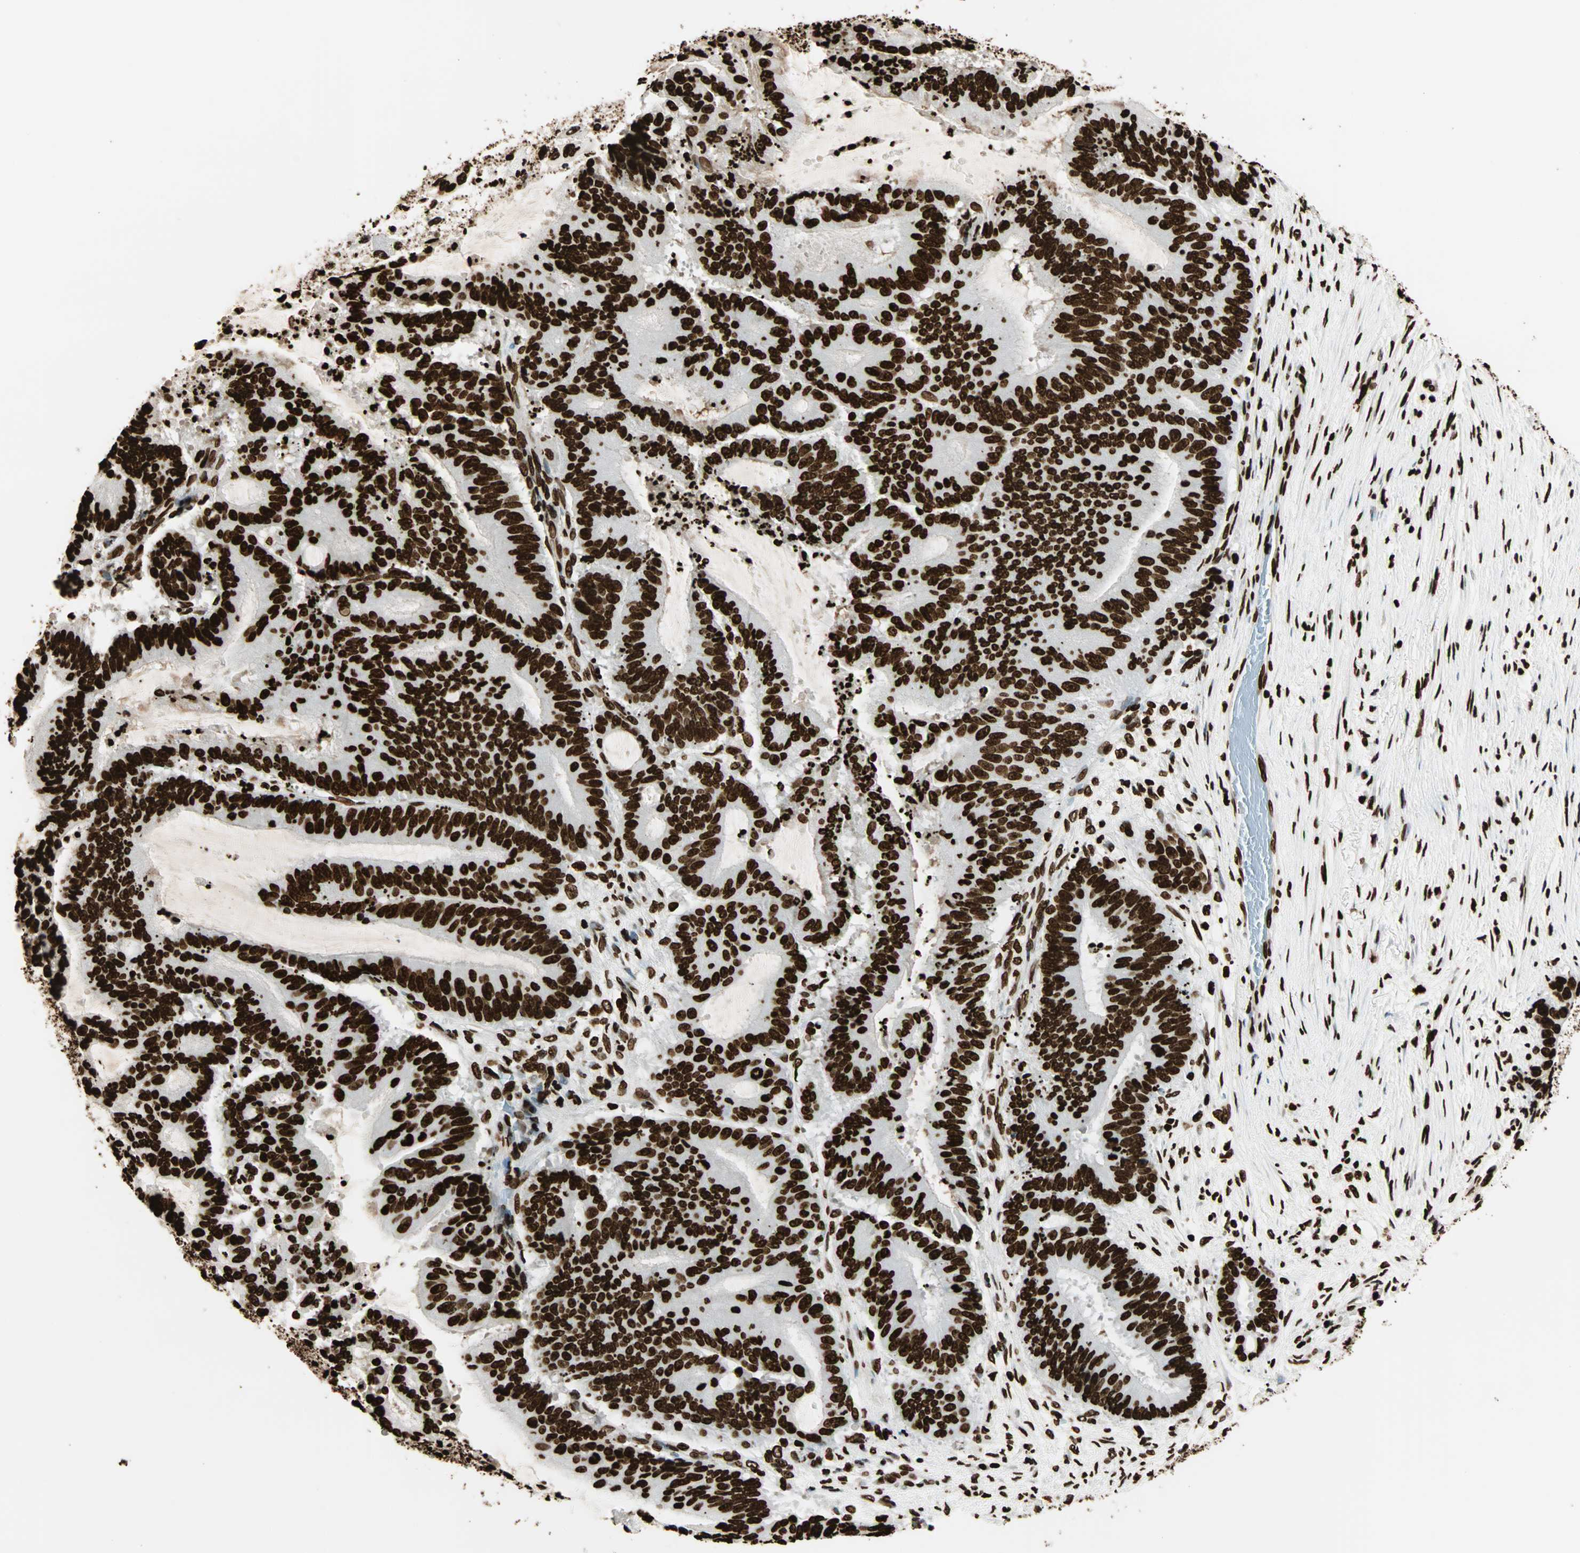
{"staining": {"intensity": "strong", "quantity": ">75%", "location": "nuclear"}, "tissue": "liver cancer", "cell_type": "Tumor cells", "image_type": "cancer", "snomed": [{"axis": "morphology", "description": "Cholangiocarcinoma"}, {"axis": "topography", "description": "Liver"}], "caption": "Tumor cells demonstrate high levels of strong nuclear positivity in about >75% of cells in human liver cancer. (Brightfield microscopy of DAB IHC at high magnification).", "gene": "GLI2", "patient": {"sex": "female", "age": 73}}